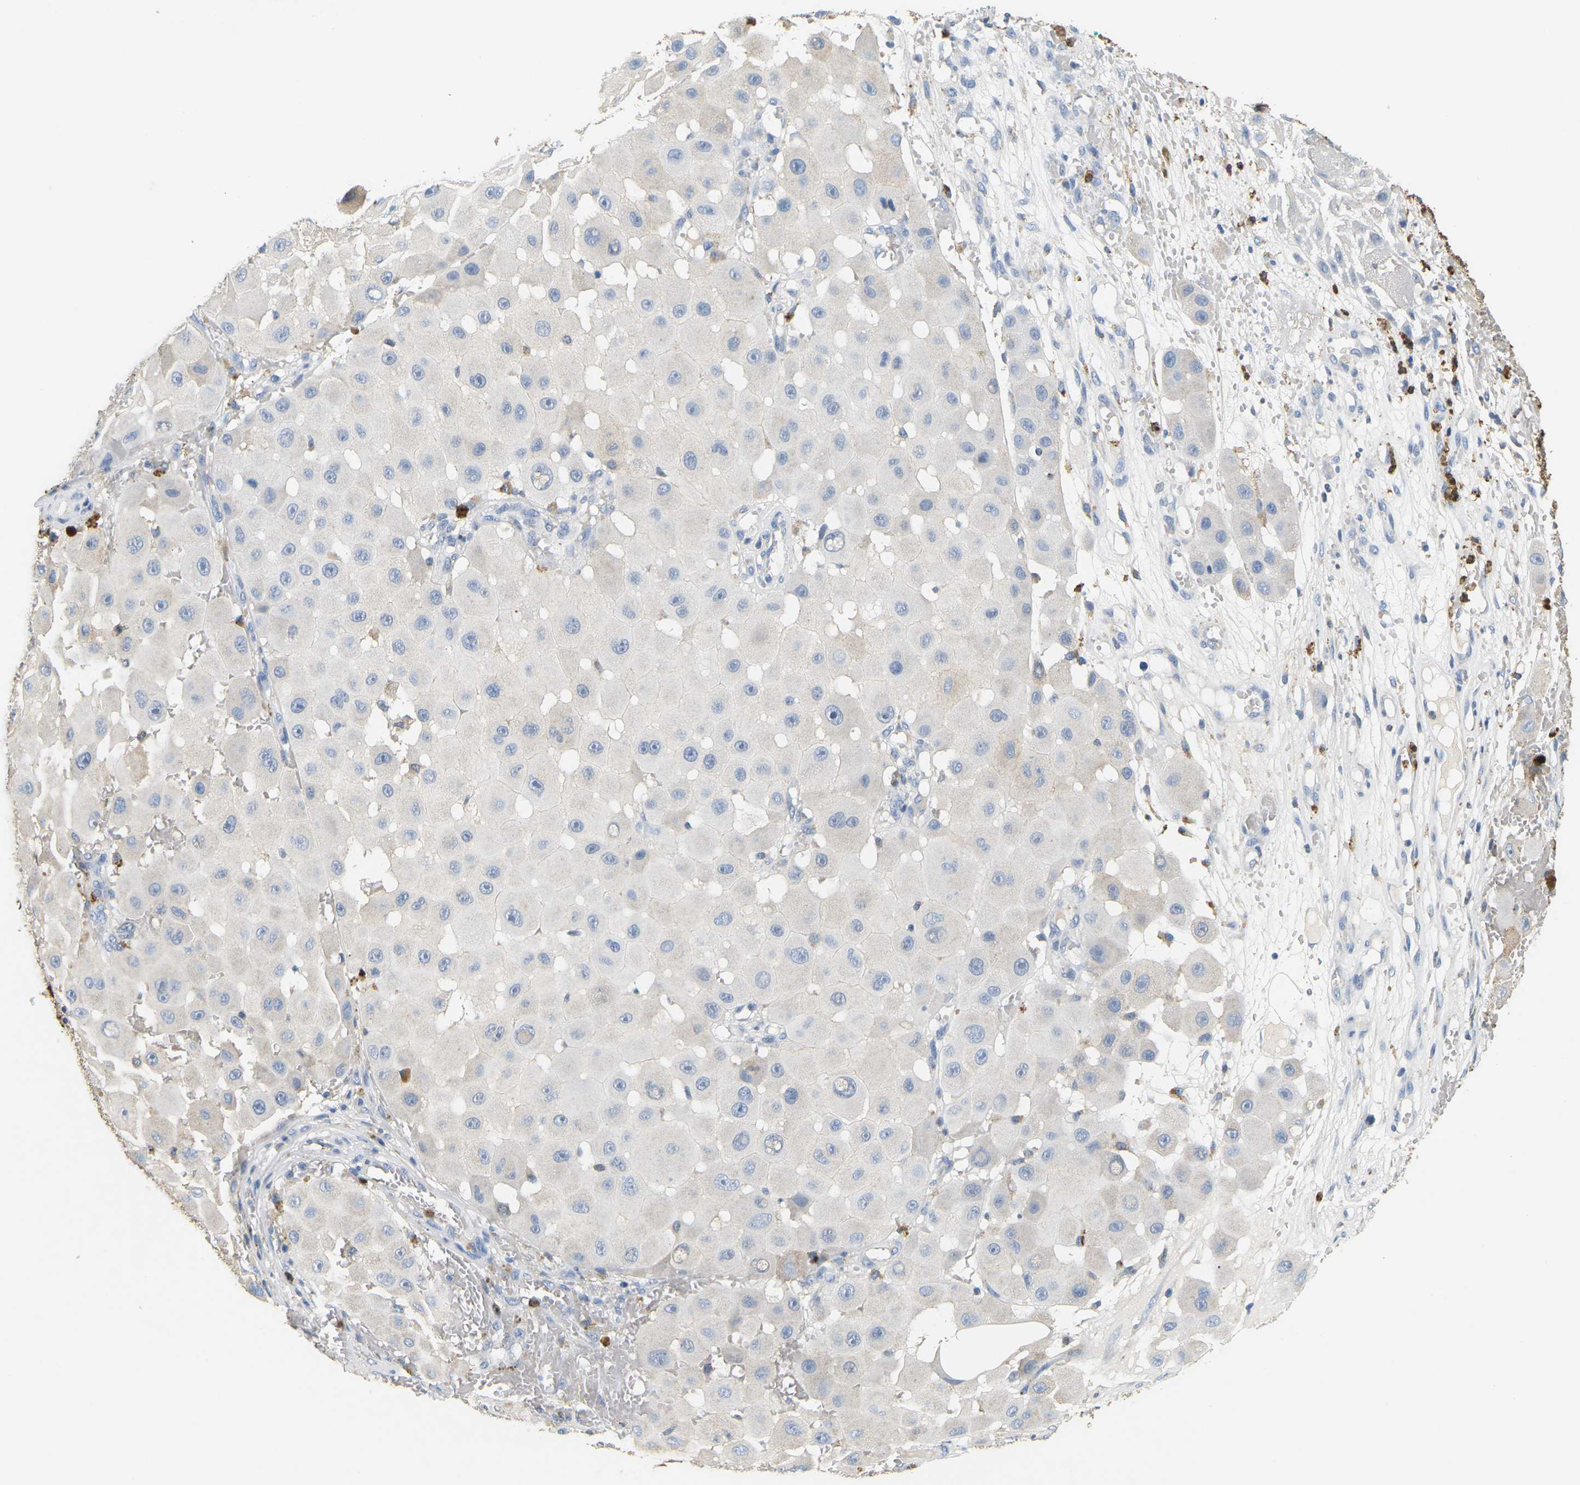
{"staining": {"intensity": "negative", "quantity": "none", "location": "none"}, "tissue": "melanoma", "cell_type": "Tumor cells", "image_type": "cancer", "snomed": [{"axis": "morphology", "description": "Malignant melanoma, NOS"}, {"axis": "topography", "description": "Skin"}], "caption": "High magnification brightfield microscopy of melanoma stained with DAB (brown) and counterstained with hematoxylin (blue): tumor cells show no significant positivity.", "gene": "ADM", "patient": {"sex": "female", "age": 81}}